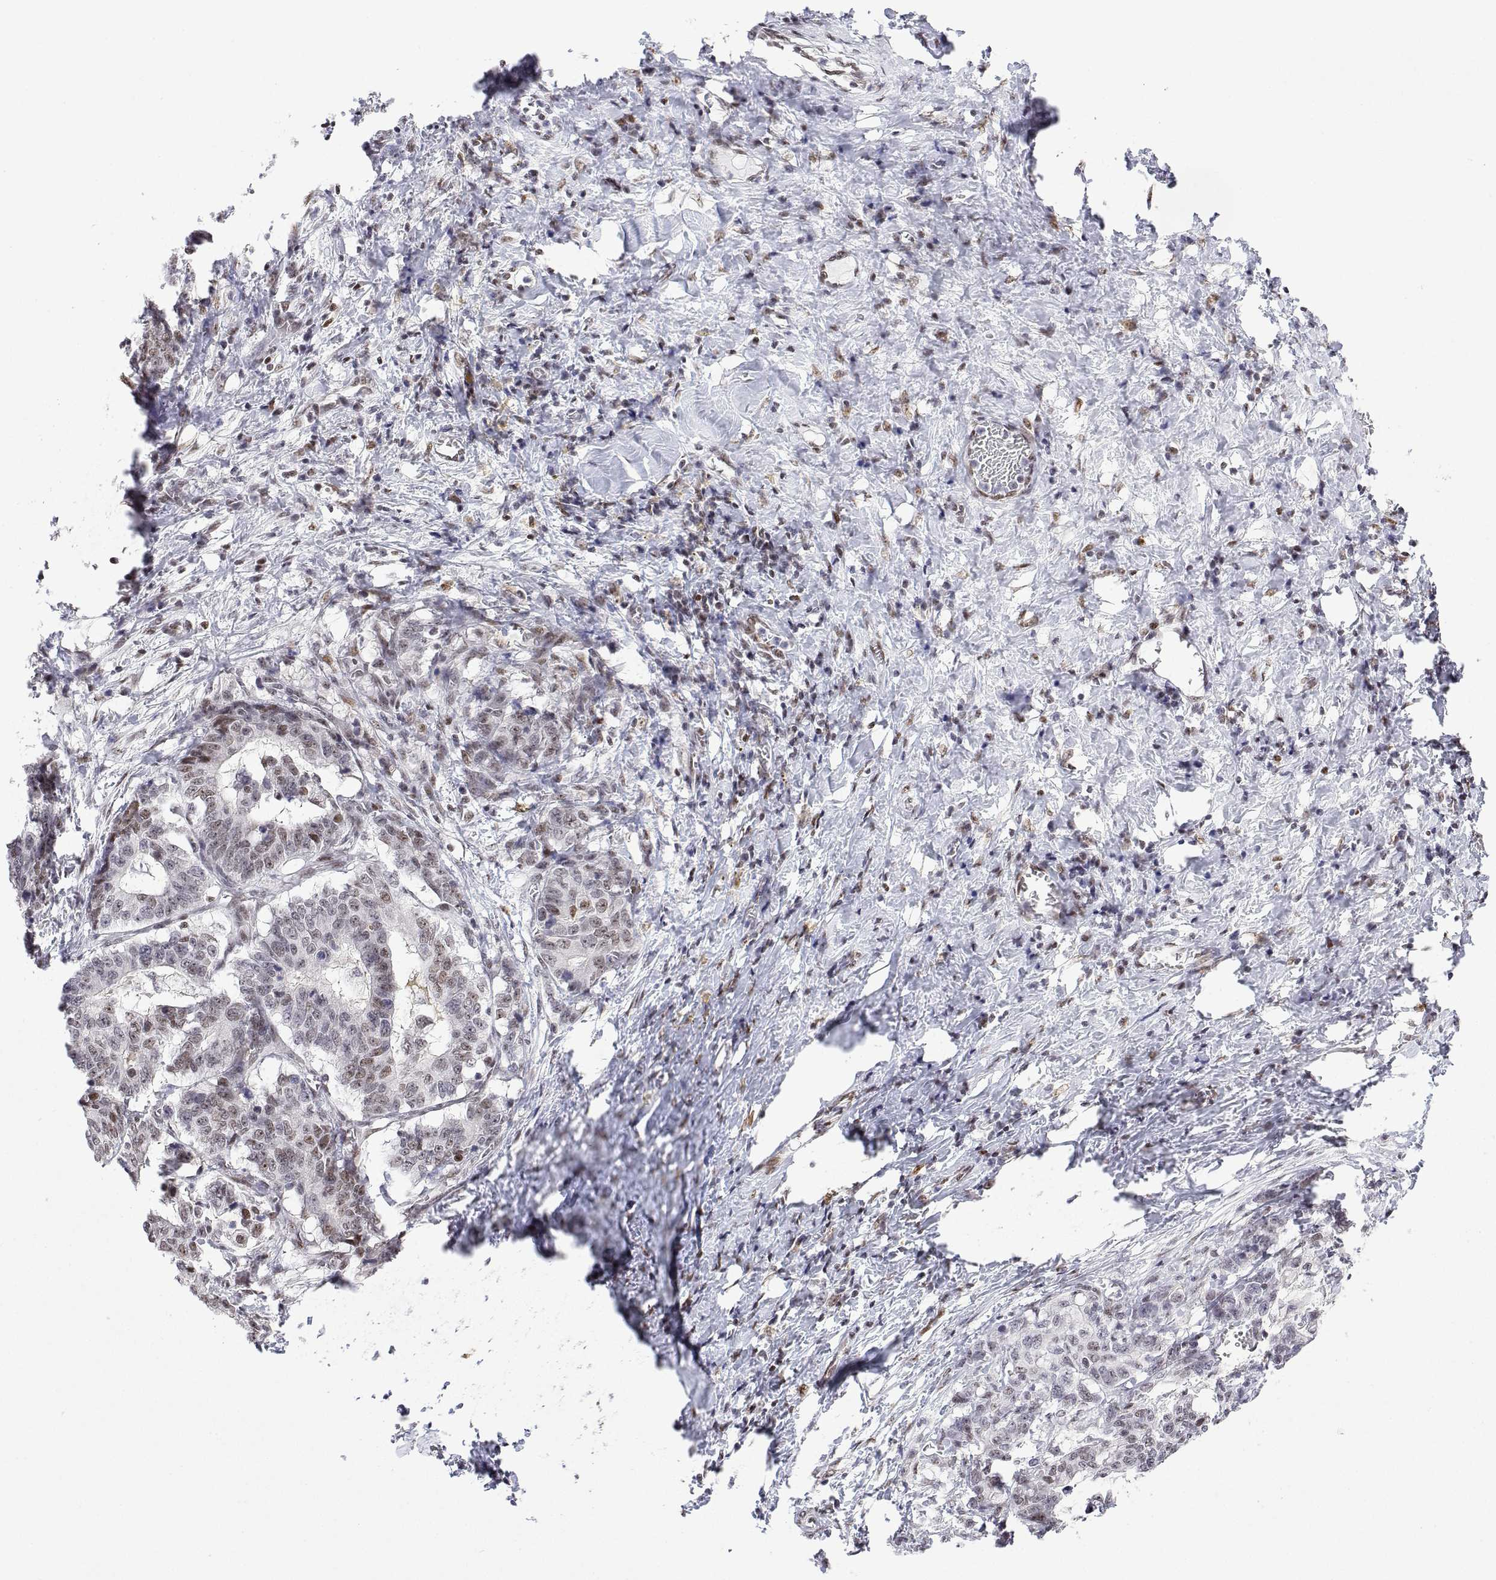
{"staining": {"intensity": "moderate", "quantity": "<25%", "location": "nuclear"}, "tissue": "stomach cancer", "cell_type": "Tumor cells", "image_type": "cancer", "snomed": [{"axis": "morphology", "description": "Normal tissue, NOS"}, {"axis": "morphology", "description": "Adenocarcinoma, NOS"}, {"axis": "topography", "description": "Stomach"}], "caption": "Immunohistochemistry (IHC) micrograph of neoplastic tissue: stomach cancer (adenocarcinoma) stained using immunohistochemistry (IHC) demonstrates low levels of moderate protein expression localized specifically in the nuclear of tumor cells, appearing as a nuclear brown color.", "gene": "XPC", "patient": {"sex": "female", "age": 64}}